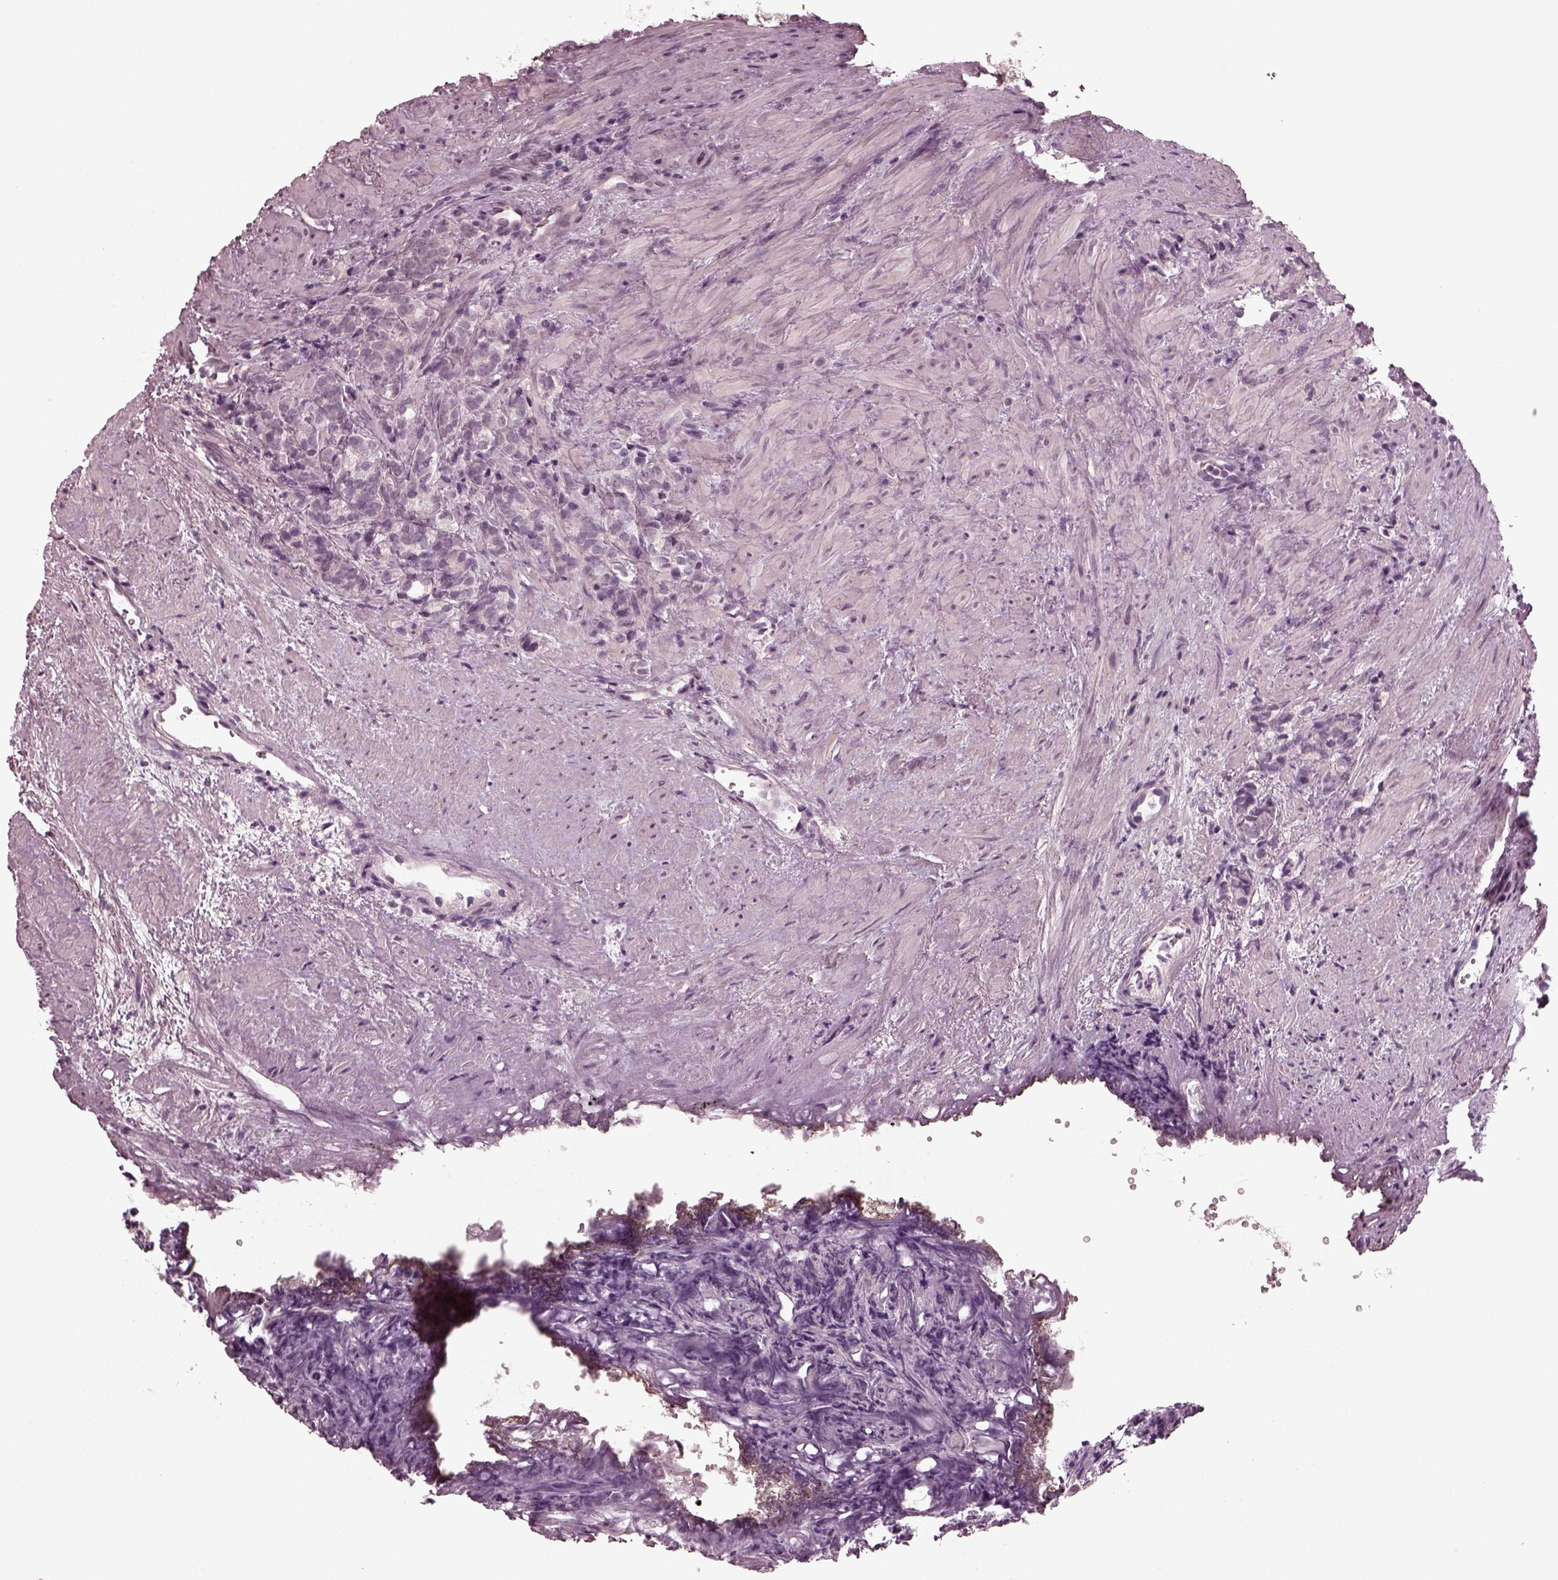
{"staining": {"intensity": "negative", "quantity": "none", "location": "none"}, "tissue": "prostate cancer", "cell_type": "Tumor cells", "image_type": "cancer", "snomed": [{"axis": "morphology", "description": "Adenocarcinoma, High grade"}, {"axis": "topography", "description": "Prostate"}], "caption": "A histopathology image of human prostate high-grade adenocarcinoma is negative for staining in tumor cells.", "gene": "RCVRN", "patient": {"sex": "male", "age": 84}}